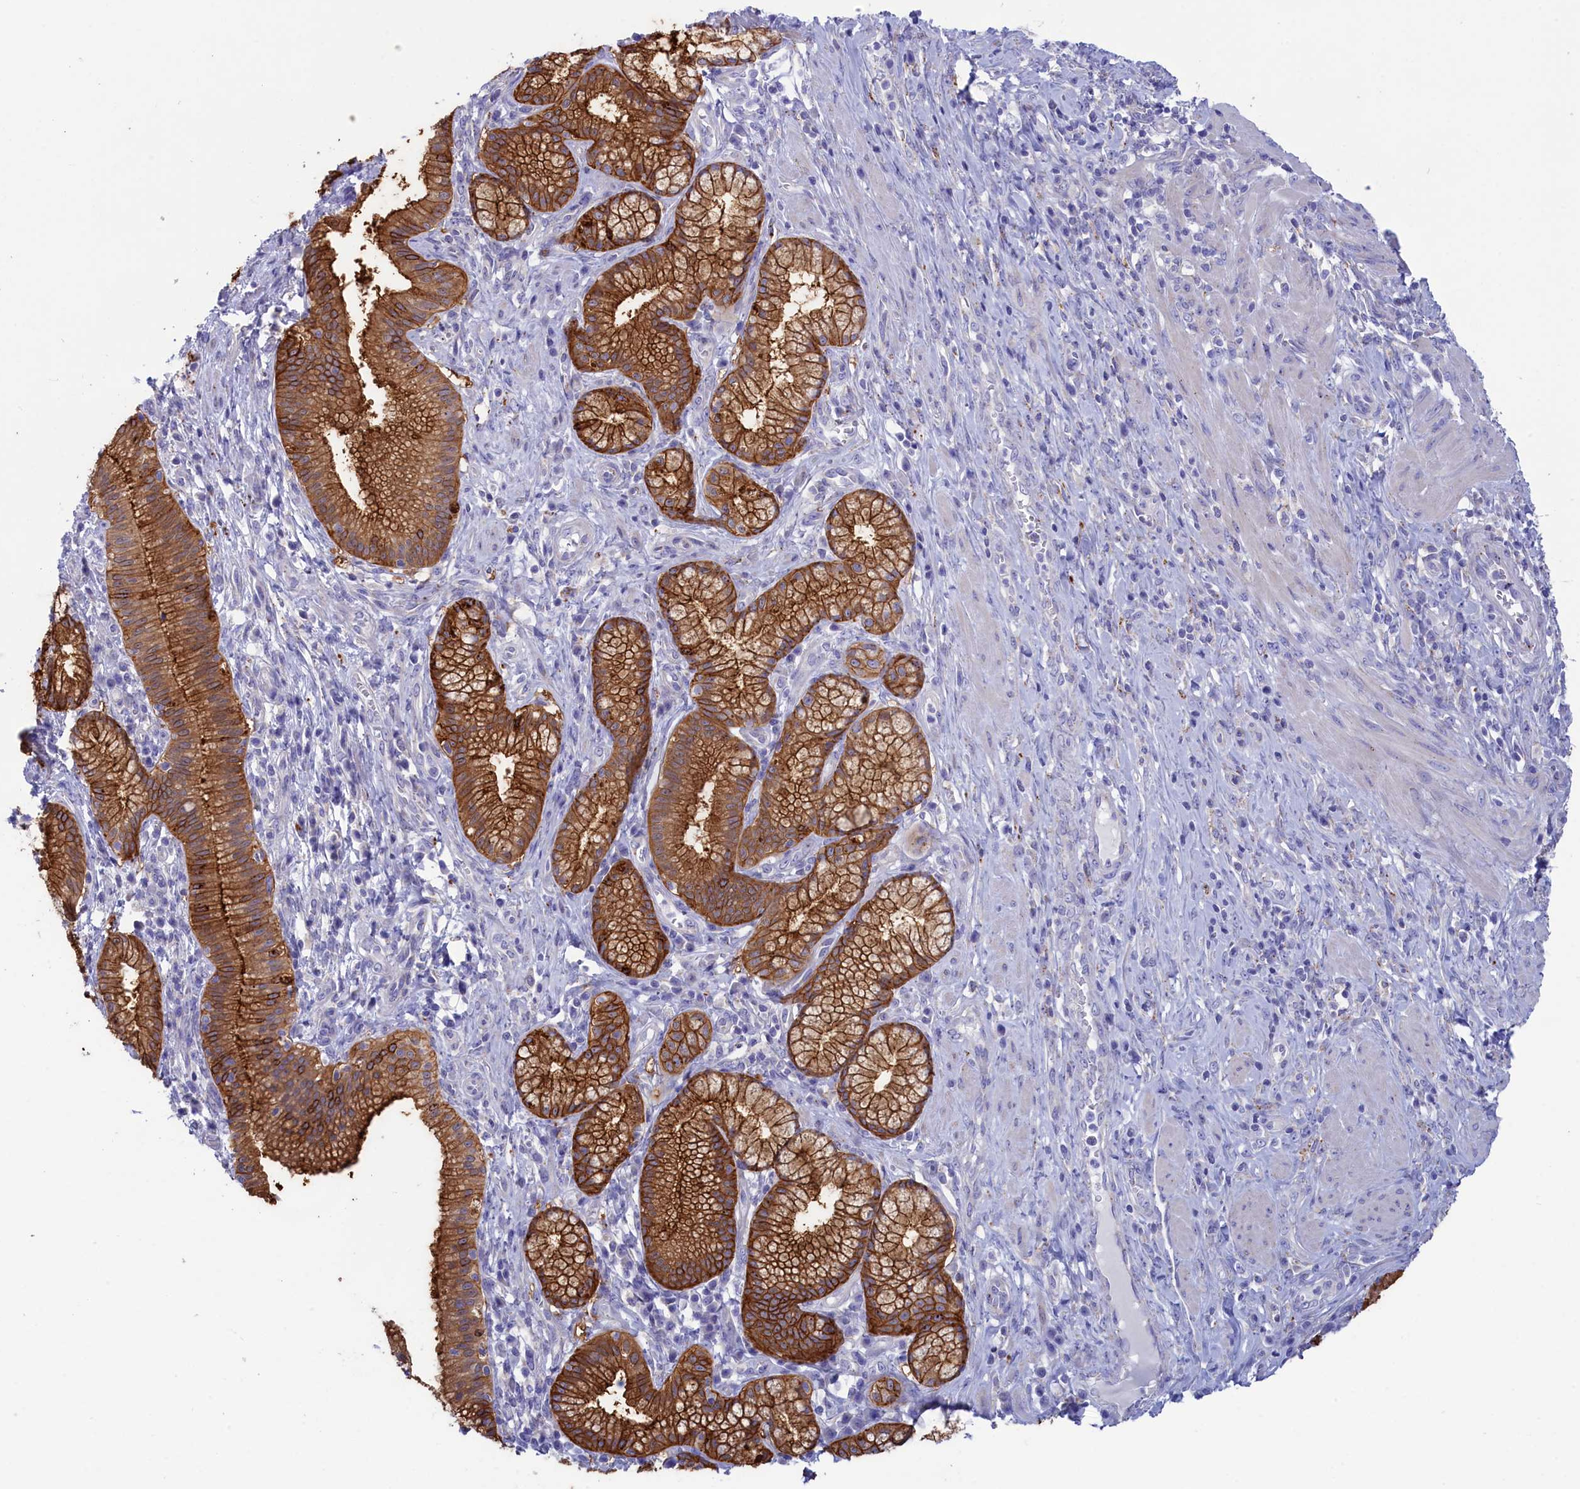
{"staining": {"intensity": "strong", "quantity": ">75%", "location": "cytoplasmic/membranous"}, "tissue": "pancreatic cancer", "cell_type": "Tumor cells", "image_type": "cancer", "snomed": [{"axis": "morphology", "description": "Adenocarcinoma, NOS"}, {"axis": "topography", "description": "Pancreas"}], "caption": "About >75% of tumor cells in human pancreatic cancer (adenocarcinoma) reveal strong cytoplasmic/membranous protein expression as visualized by brown immunohistochemical staining.", "gene": "WDR6", "patient": {"sex": "male", "age": 72}}